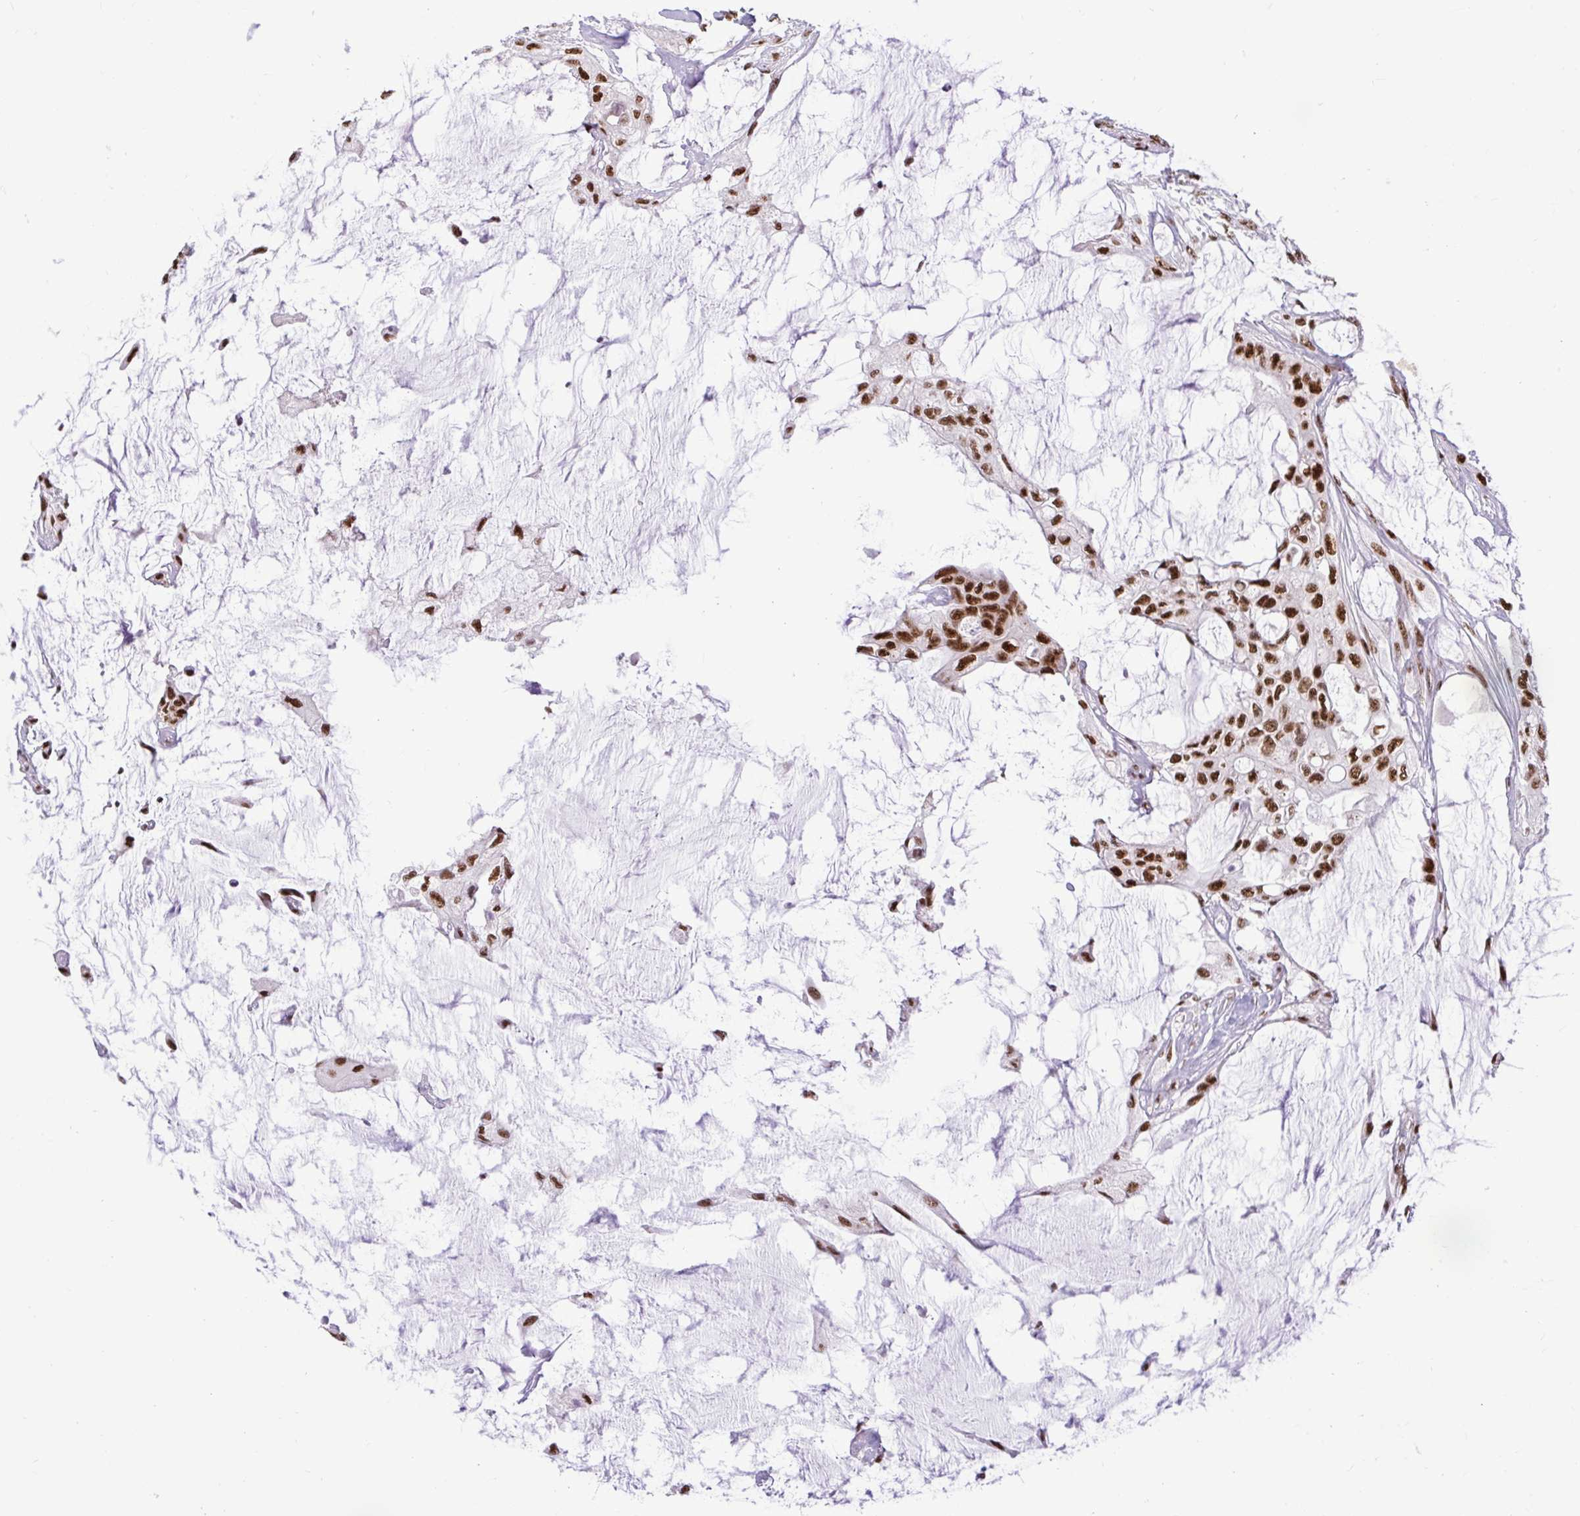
{"staining": {"intensity": "strong", "quantity": ">75%", "location": "nuclear"}, "tissue": "colorectal cancer", "cell_type": "Tumor cells", "image_type": "cancer", "snomed": [{"axis": "morphology", "description": "Adenocarcinoma, NOS"}, {"axis": "topography", "description": "Rectum"}], "caption": "High-power microscopy captured an immunohistochemistry micrograph of colorectal adenocarcinoma, revealing strong nuclear expression in approximately >75% of tumor cells.", "gene": "PRPF19", "patient": {"sex": "female", "age": 59}}